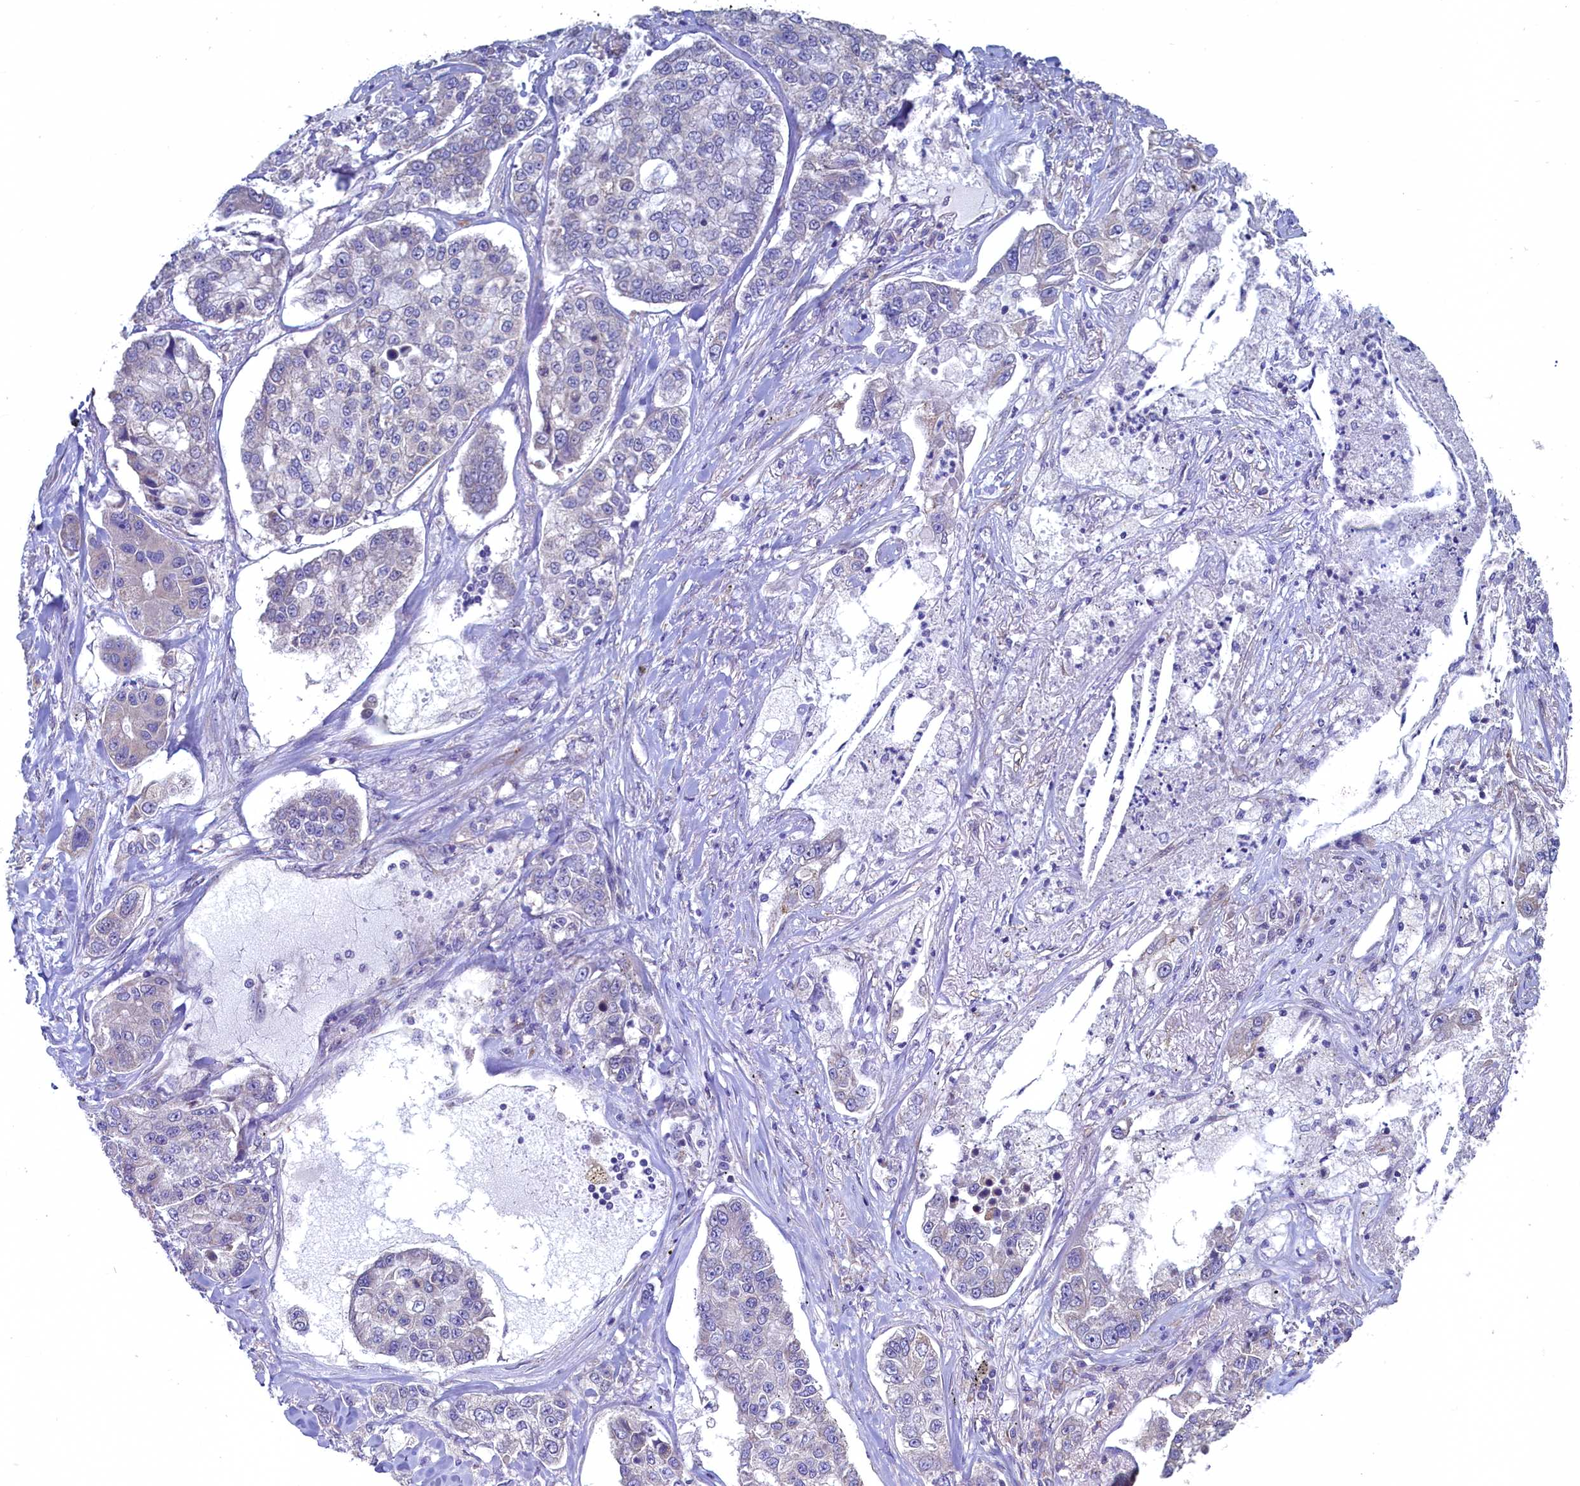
{"staining": {"intensity": "negative", "quantity": "none", "location": "none"}, "tissue": "lung cancer", "cell_type": "Tumor cells", "image_type": "cancer", "snomed": [{"axis": "morphology", "description": "Adenocarcinoma, NOS"}, {"axis": "topography", "description": "Lung"}], "caption": "This micrograph is of lung cancer (adenocarcinoma) stained with immunohistochemistry (IHC) to label a protein in brown with the nuclei are counter-stained blue. There is no staining in tumor cells.", "gene": "SPATA2L", "patient": {"sex": "male", "age": 49}}